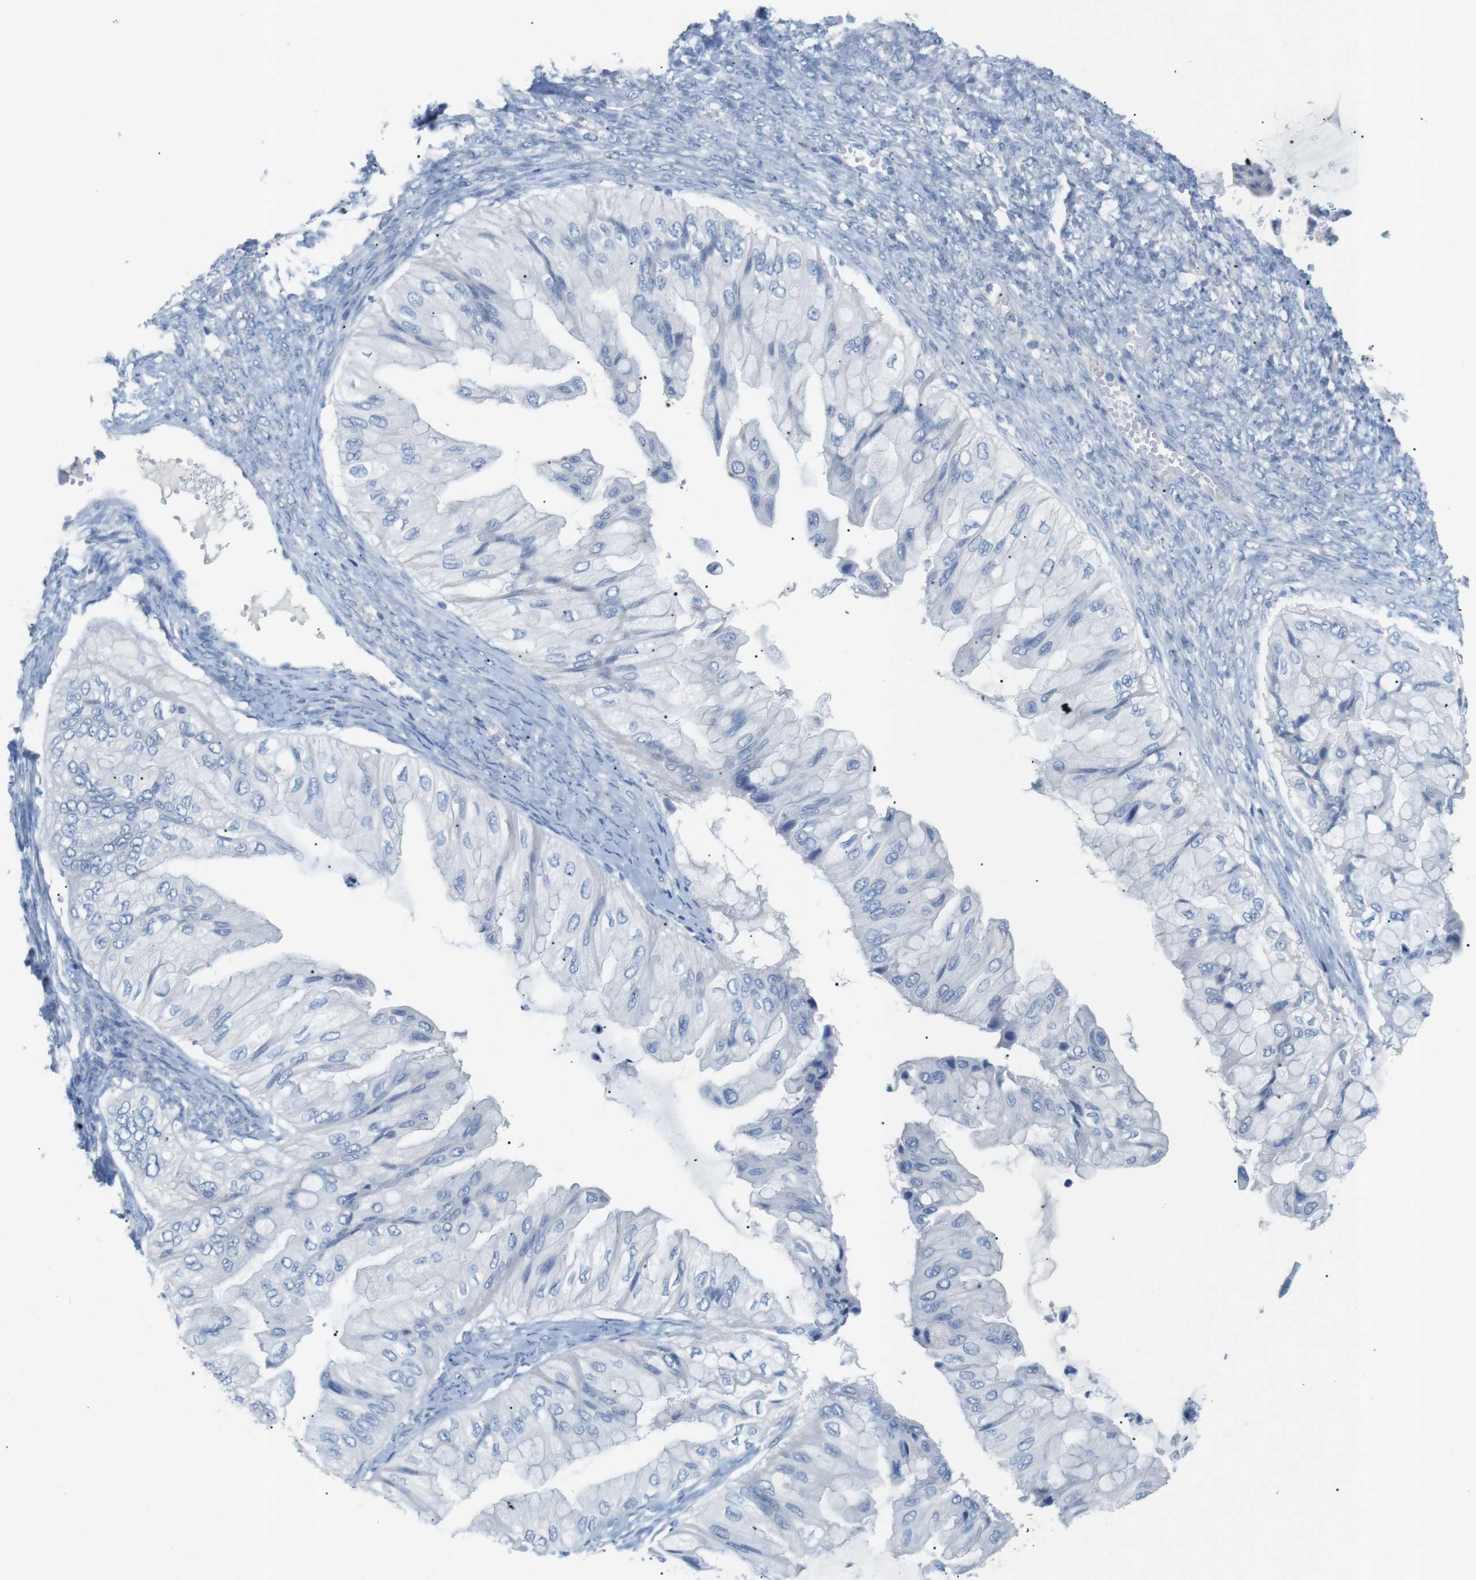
{"staining": {"intensity": "negative", "quantity": "none", "location": "none"}, "tissue": "ovarian cancer", "cell_type": "Tumor cells", "image_type": "cancer", "snomed": [{"axis": "morphology", "description": "Cystadenocarcinoma, mucinous, NOS"}, {"axis": "topography", "description": "Ovary"}], "caption": "A micrograph of ovarian cancer stained for a protein reveals no brown staining in tumor cells.", "gene": "SALL4", "patient": {"sex": "female", "age": 61}}